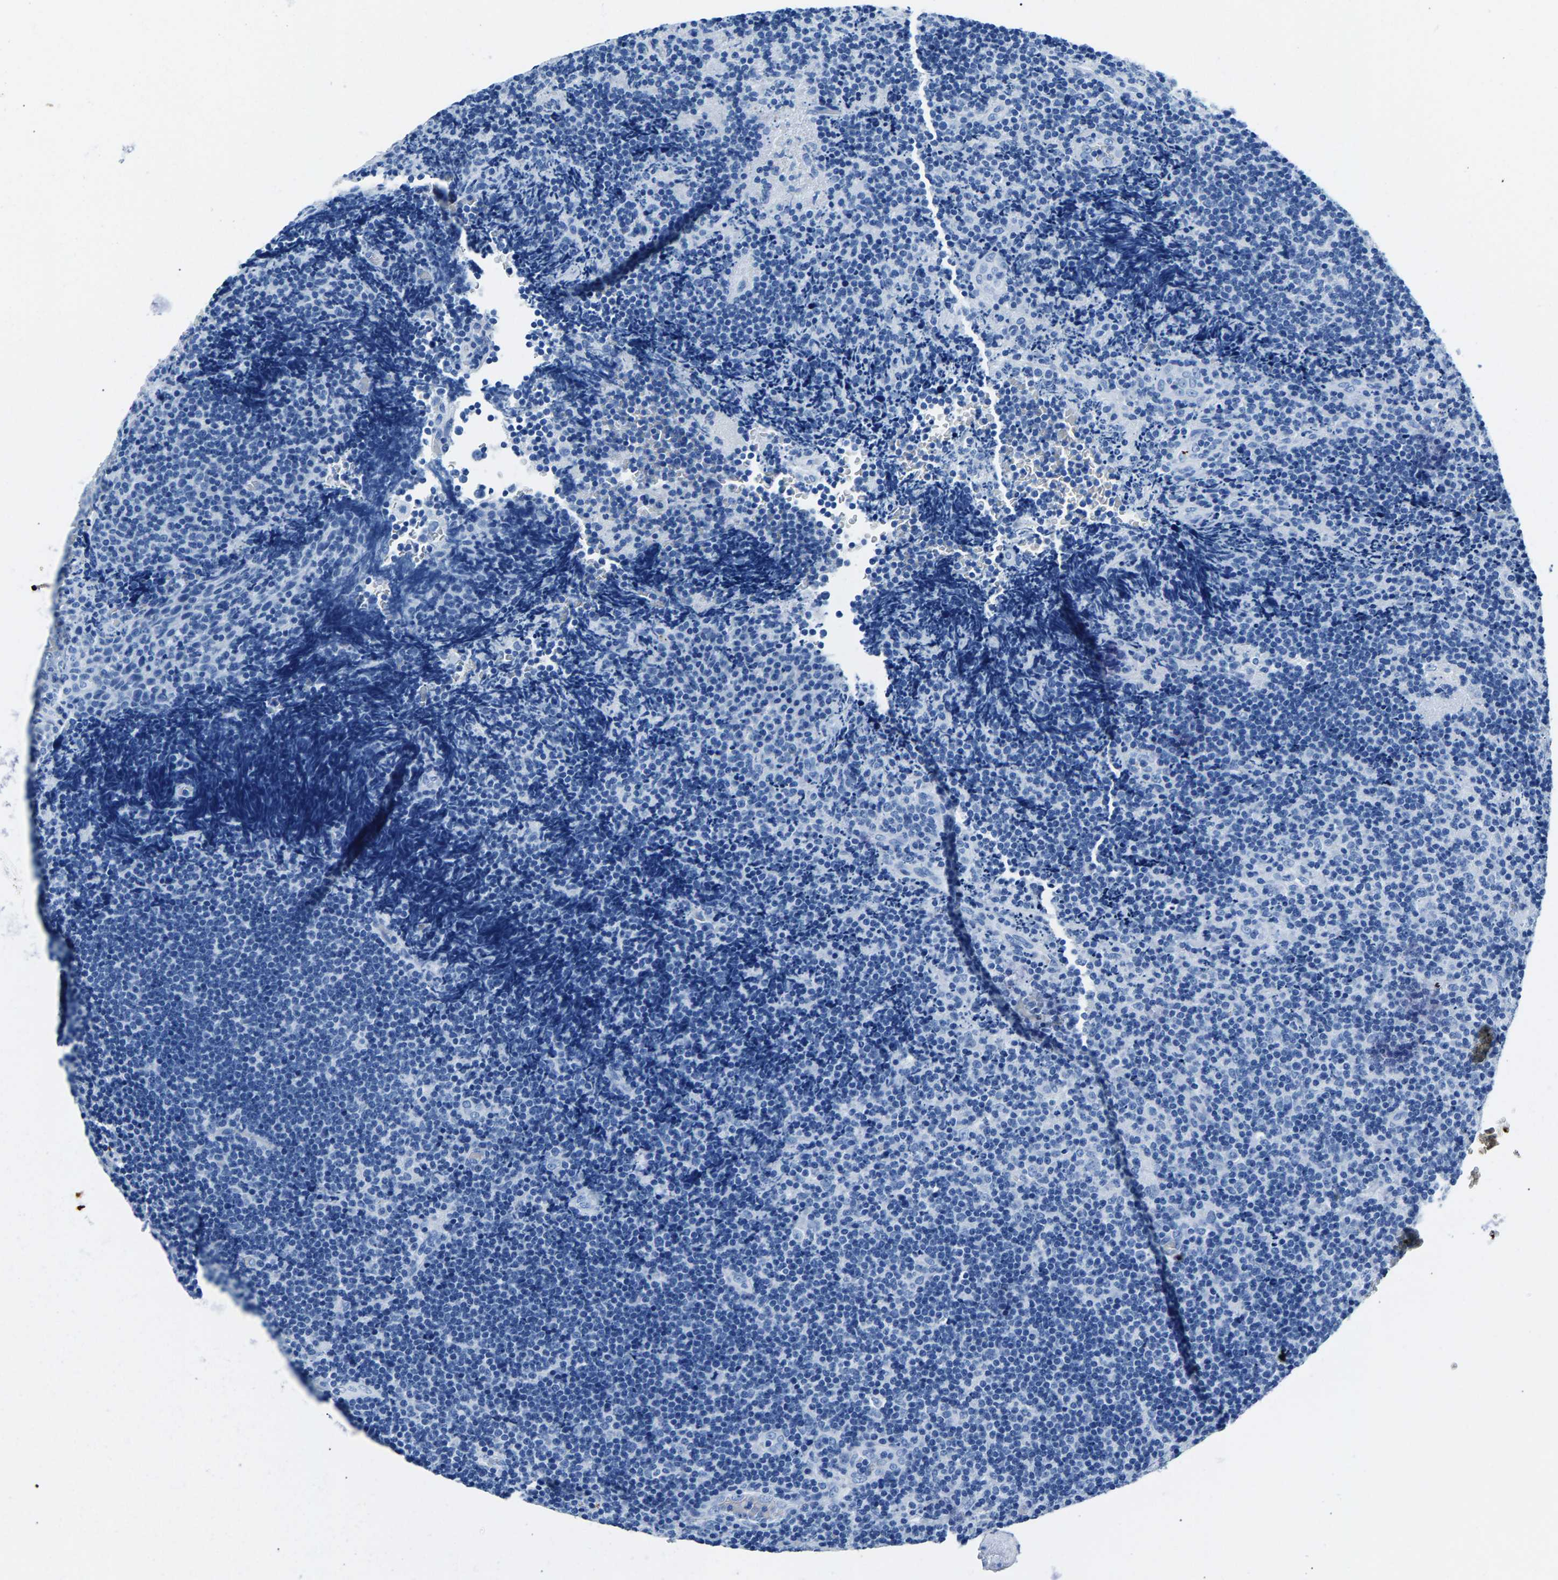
{"staining": {"intensity": "negative", "quantity": "none", "location": "none"}, "tissue": "lymphoma", "cell_type": "Tumor cells", "image_type": "cancer", "snomed": [{"axis": "morphology", "description": "Malignant lymphoma, non-Hodgkin's type, High grade"}, {"axis": "topography", "description": "Tonsil"}], "caption": "Lymphoma was stained to show a protein in brown. There is no significant positivity in tumor cells.", "gene": "CPS1", "patient": {"sex": "female", "age": 36}}